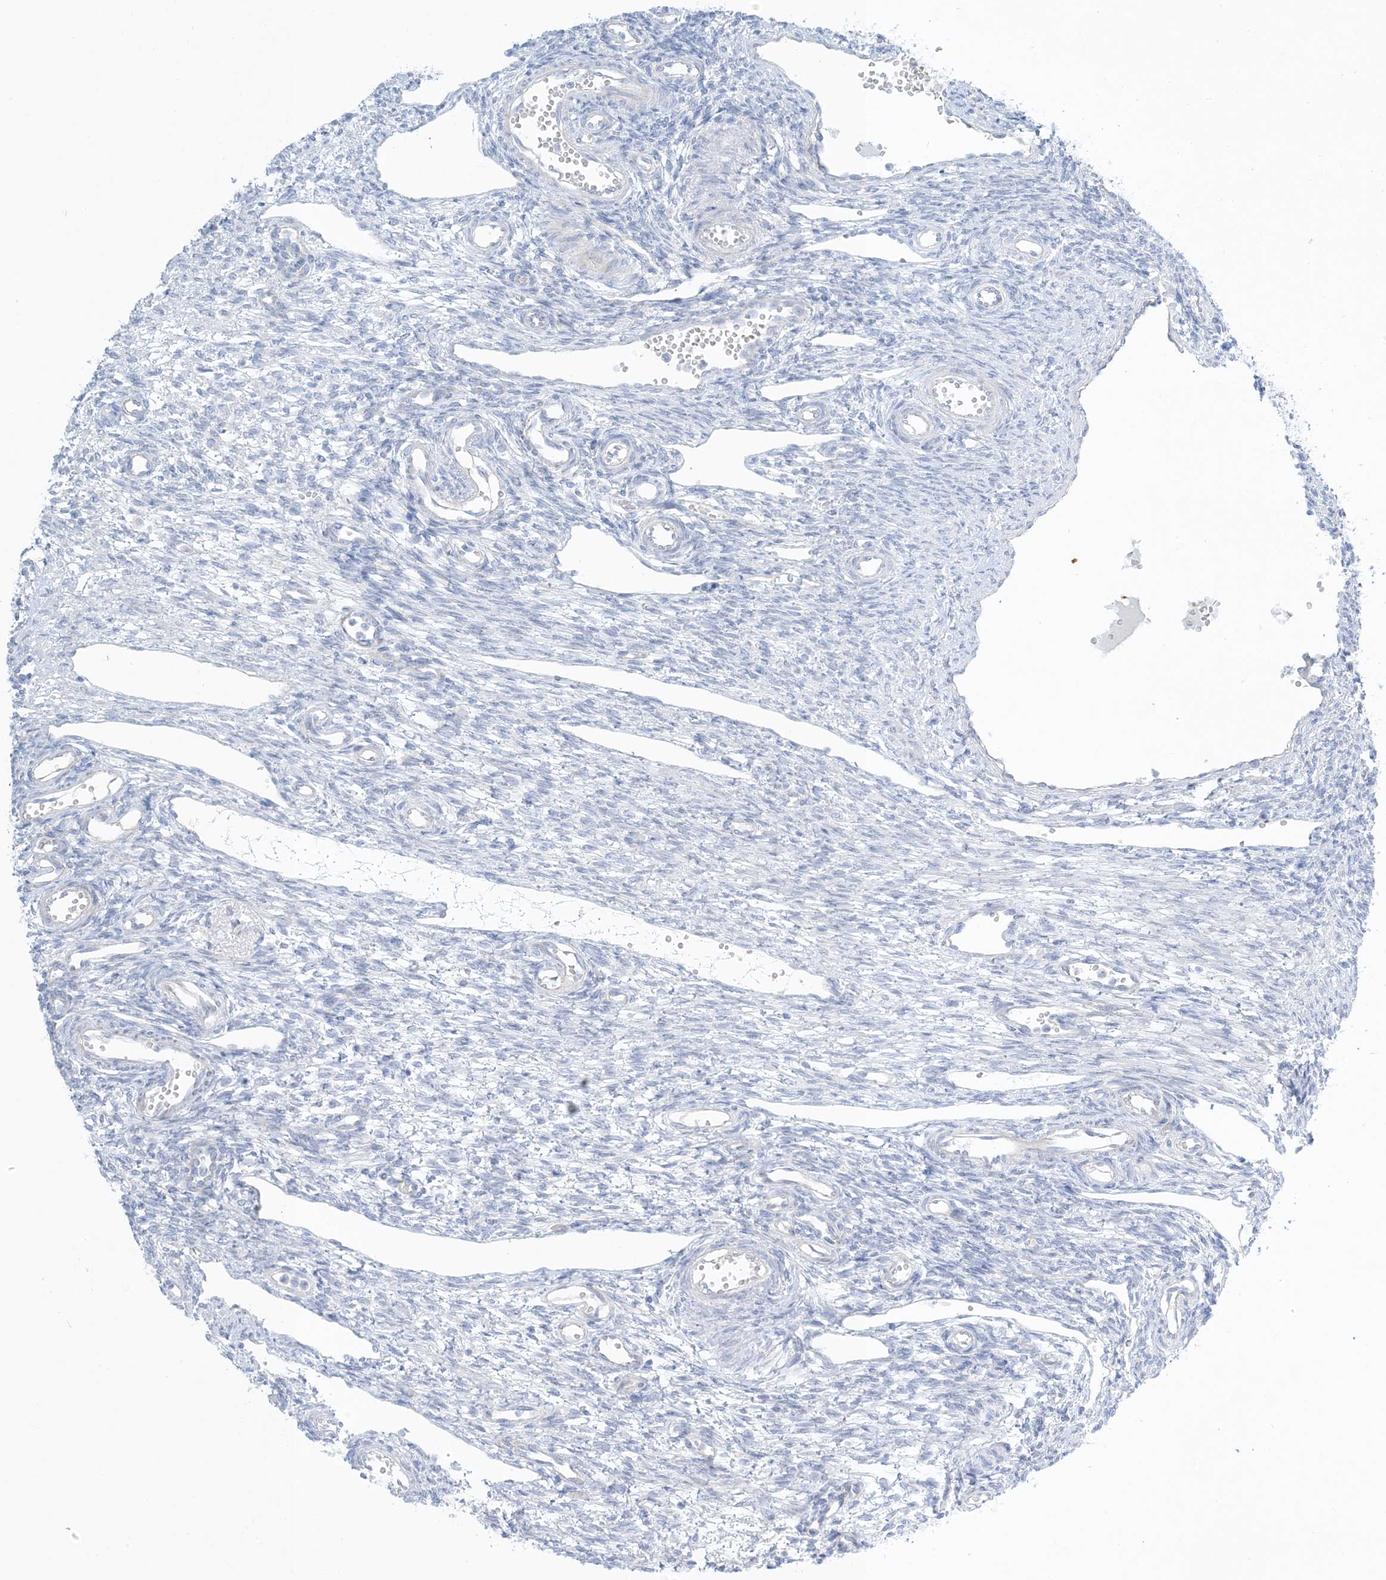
{"staining": {"intensity": "negative", "quantity": "none", "location": "none"}, "tissue": "ovary", "cell_type": "Ovarian stroma cells", "image_type": "normal", "snomed": [{"axis": "morphology", "description": "Normal tissue, NOS"}, {"axis": "morphology", "description": "Cyst, NOS"}, {"axis": "topography", "description": "Ovary"}], "caption": "DAB (3,3'-diaminobenzidine) immunohistochemical staining of normal human ovary demonstrates no significant staining in ovarian stroma cells.", "gene": "XIRP2", "patient": {"sex": "female", "age": 33}}